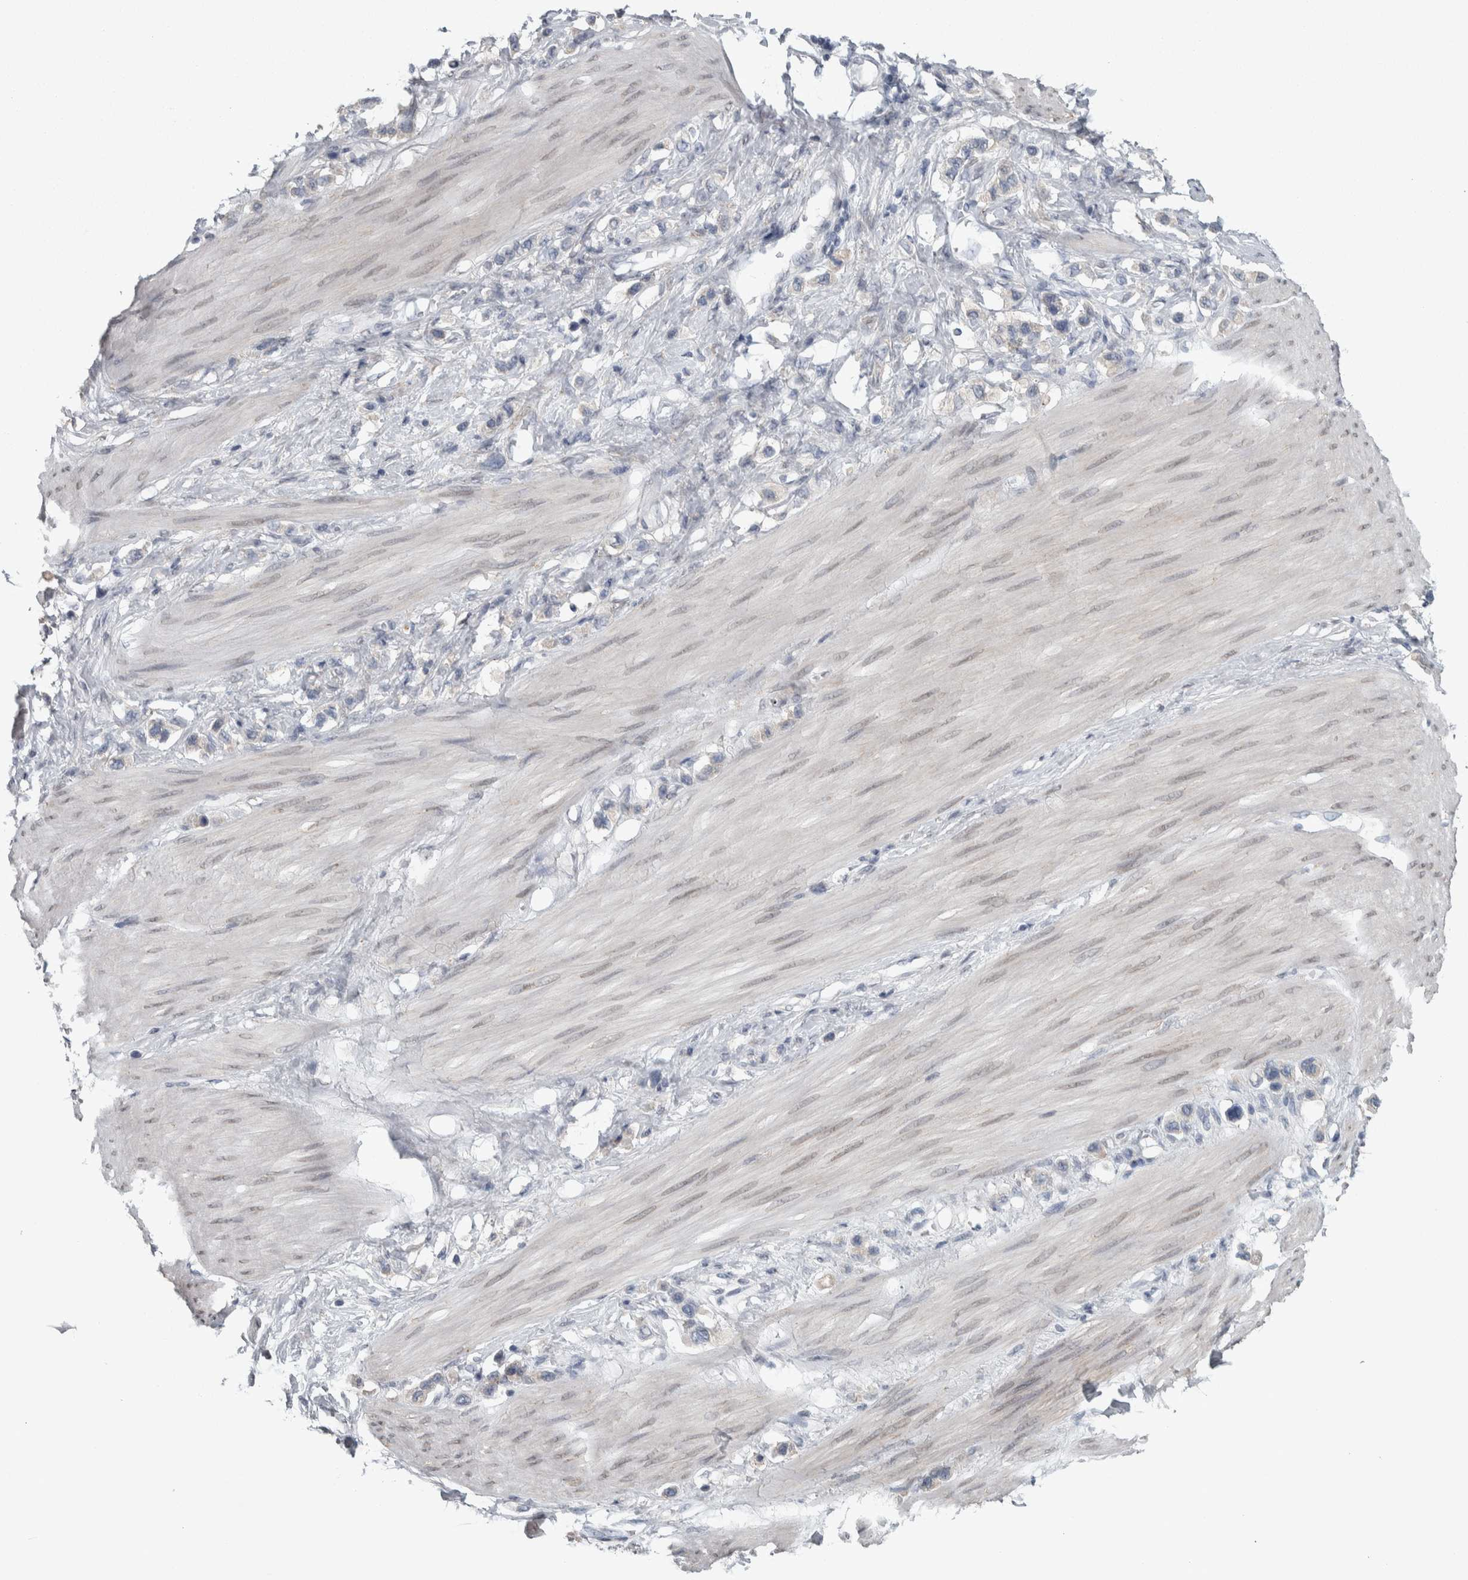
{"staining": {"intensity": "negative", "quantity": "none", "location": "none"}, "tissue": "stomach cancer", "cell_type": "Tumor cells", "image_type": "cancer", "snomed": [{"axis": "morphology", "description": "Adenocarcinoma, NOS"}, {"axis": "topography", "description": "Stomach"}], "caption": "Immunohistochemistry (IHC) image of adenocarcinoma (stomach) stained for a protein (brown), which demonstrates no staining in tumor cells.", "gene": "SIGMAR1", "patient": {"sex": "female", "age": 65}}